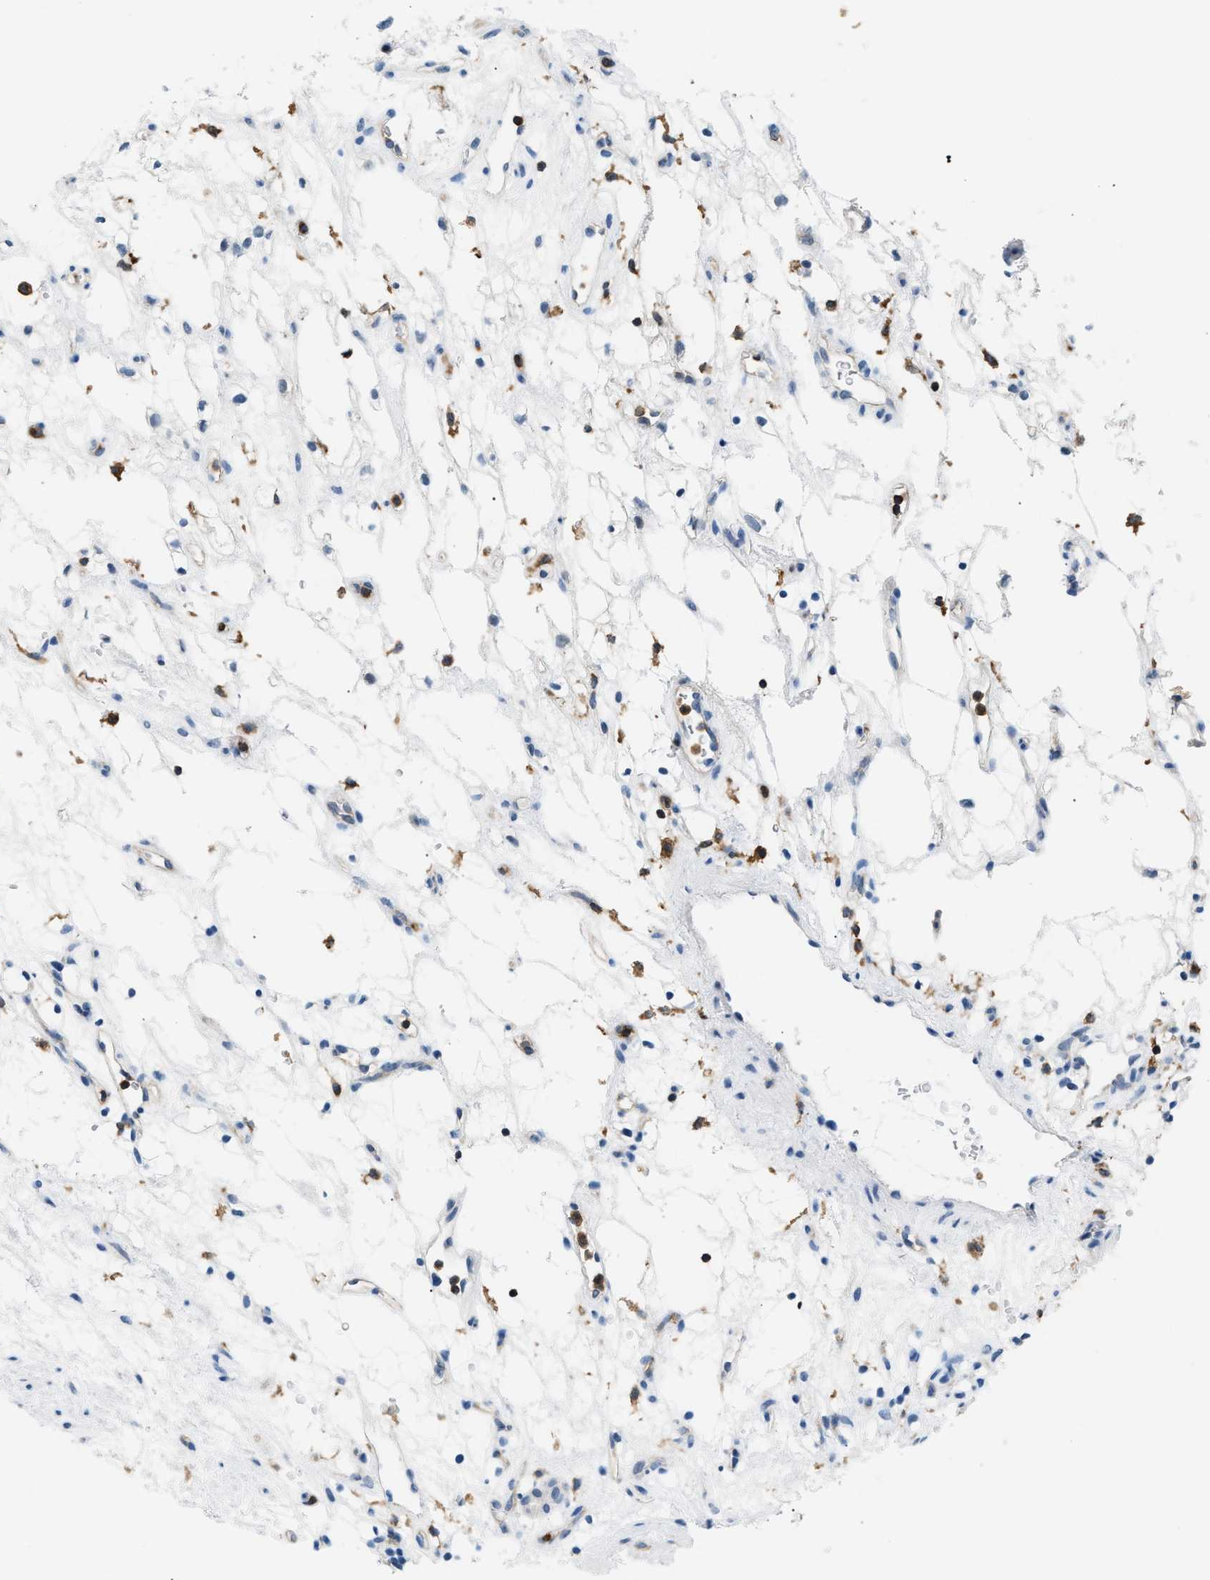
{"staining": {"intensity": "weak", "quantity": "<25%", "location": "cytoplasmic/membranous"}, "tissue": "renal cancer", "cell_type": "Tumor cells", "image_type": "cancer", "snomed": [{"axis": "morphology", "description": "Adenocarcinoma, NOS"}, {"axis": "topography", "description": "Kidney"}], "caption": "There is no significant staining in tumor cells of adenocarcinoma (renal).", "gene": "INPP5D", "patient": {"sex": "female", "age": 60}}